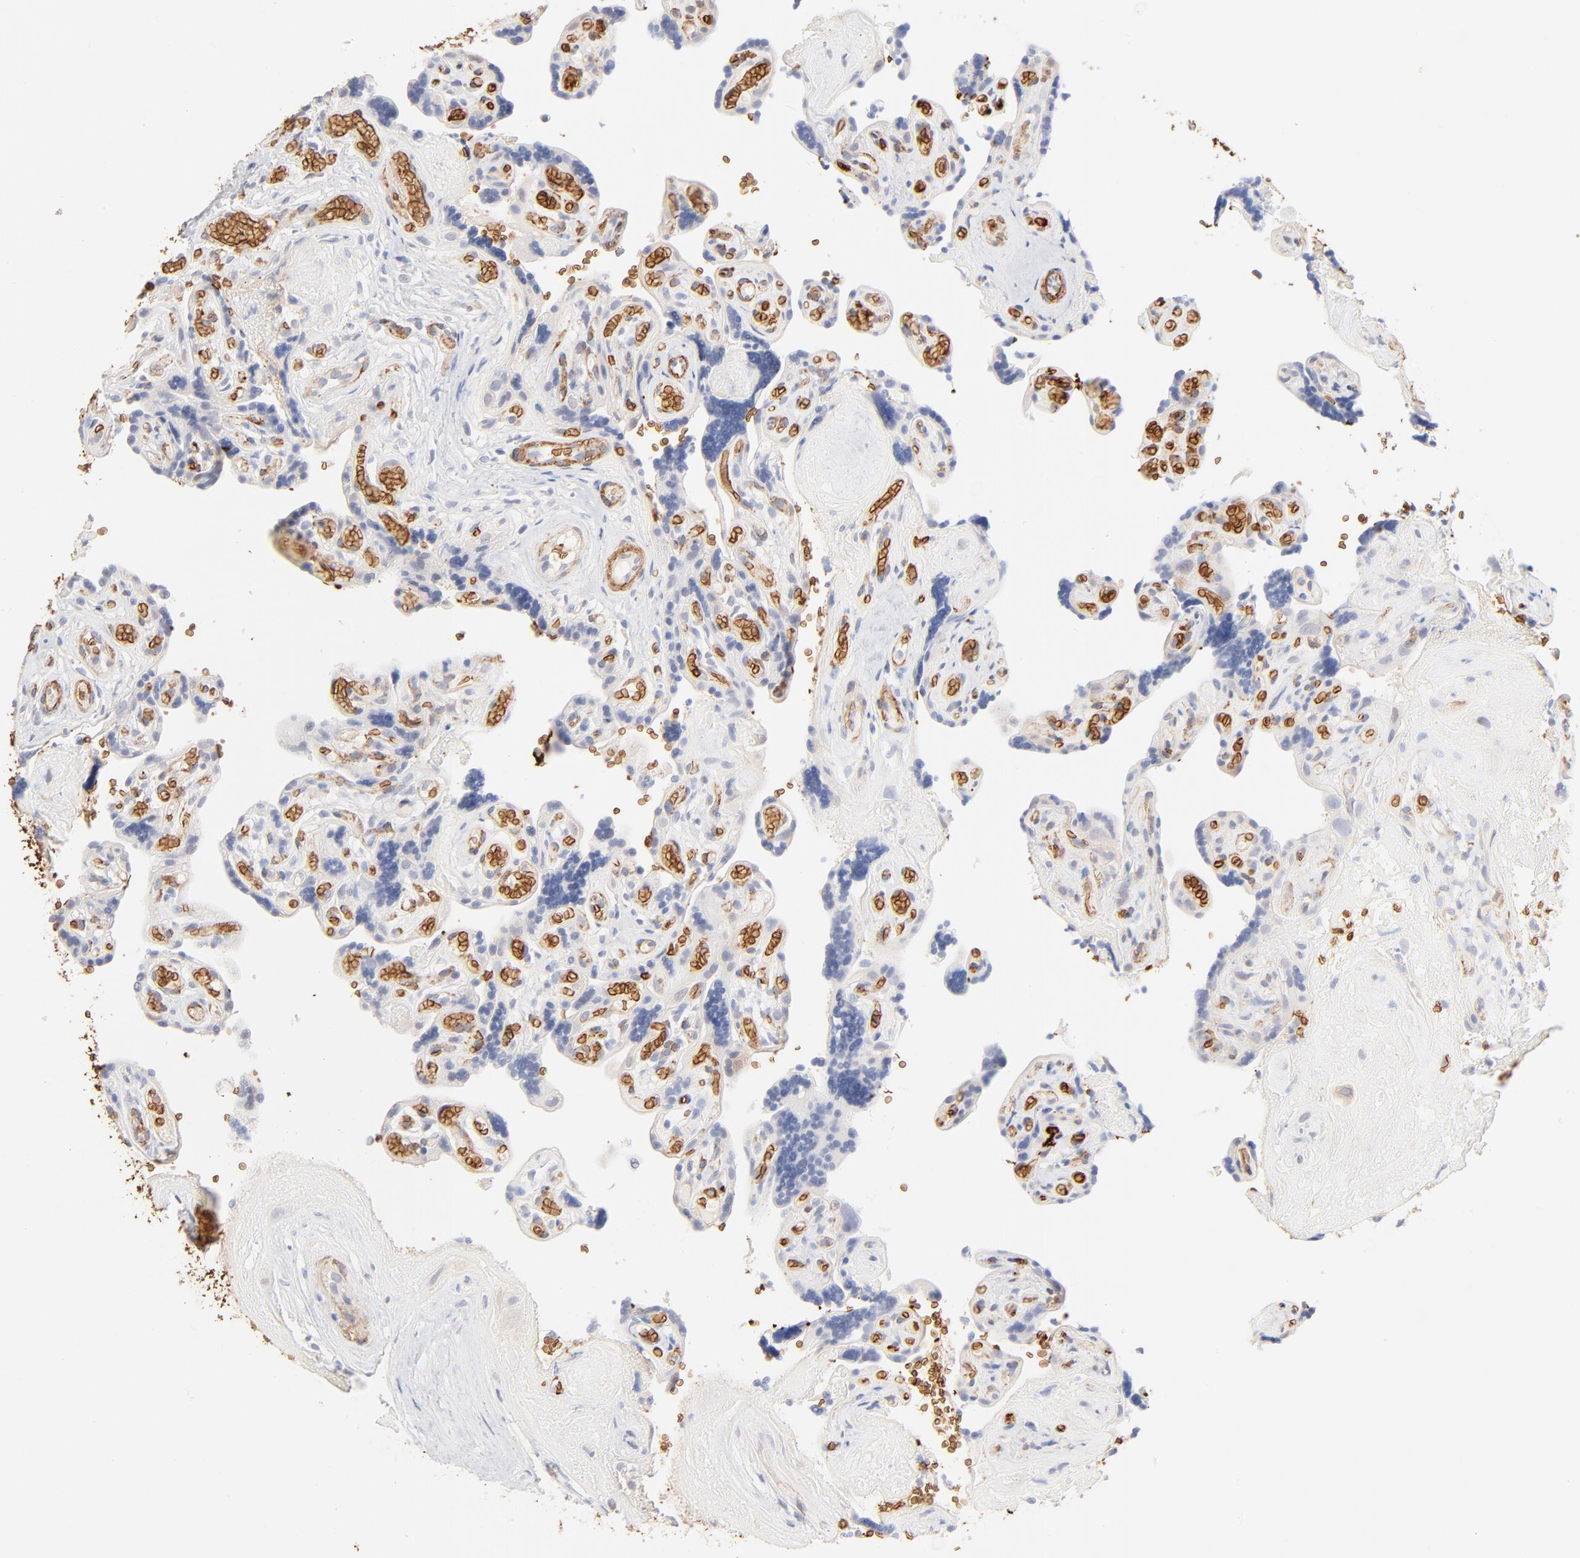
{"staining": {"intensity": "negative", "quantity": "none", "location": "none"}, "tissue": "placenta", "cell_type": "Decidual cells", "image_type": "normal", "snomed": [{"axis": "morphology", "description": "Normal tissue, NOS"}, {"axis": "topography", "description": "Placenta"}], "caption": "The immunohistochemistry (IHC) photomicrograph has no significant staining in decidual cells of placenta.", "gene": "SPTB", "patient": {"sex": "female", "age": 30}}